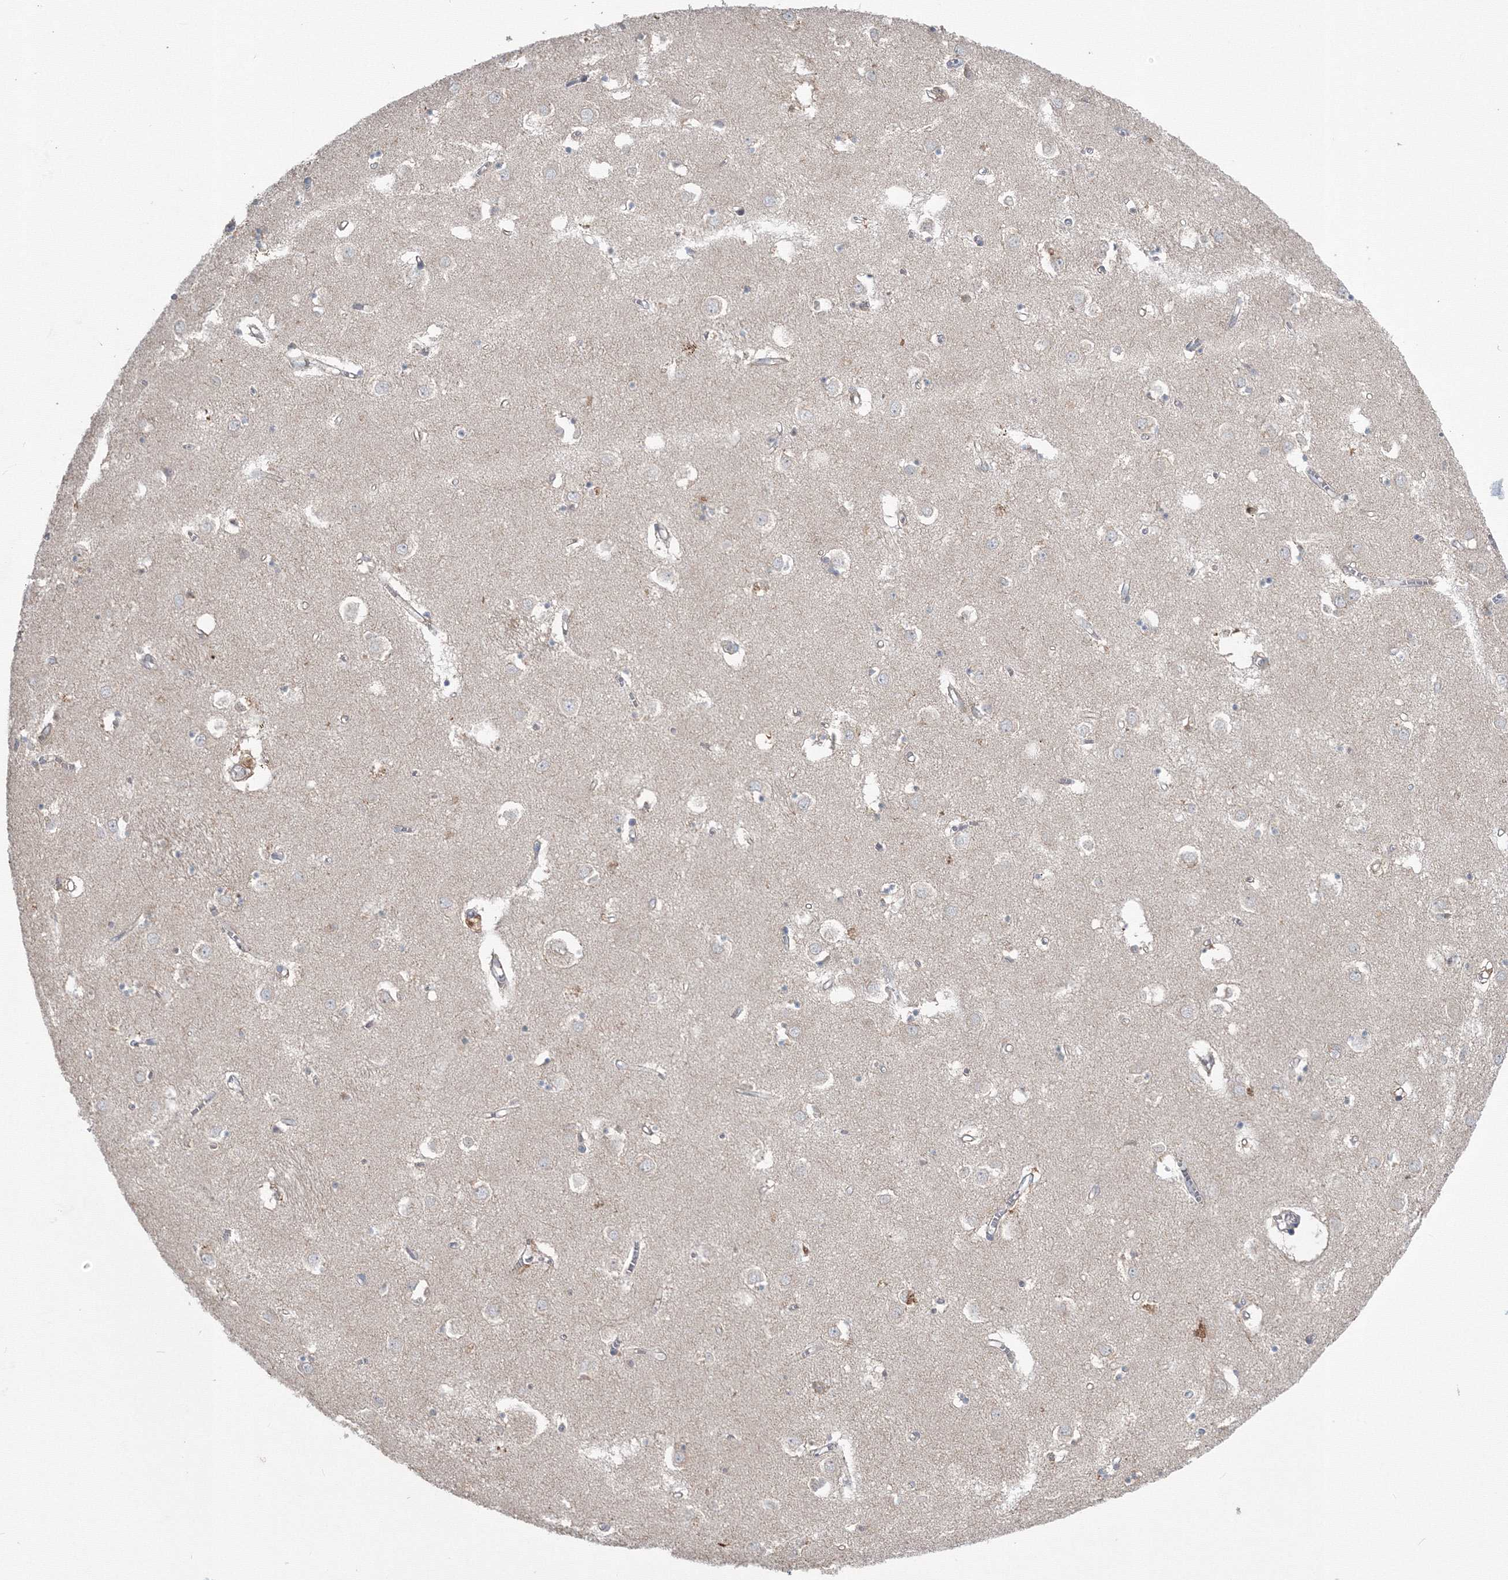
{"staining": {"intensity": "weak", "quantity": "<25%", "location": "cytoplasmic/membranous"}, "tissue": "caudate", "cell_type": "Glial cells", "image_type": "normal", "snomed": [{"axis": "morphology", "description": "Normal tissue, NOS"}, {"axis": "topography", "description": "Lateral ventricle wall"}], "caption": "IHC histopathology image of normal caudate: human caudate stained with DAB (3,3'-diaminobenzidine) reveals no significant protein staining in glial cells. The staining is performed using DAB brown chromogen with nuclei counter-stained in using hematoxylin.", "gene": "MKRN2", "patient": {"sex": "male", "age": 70}}